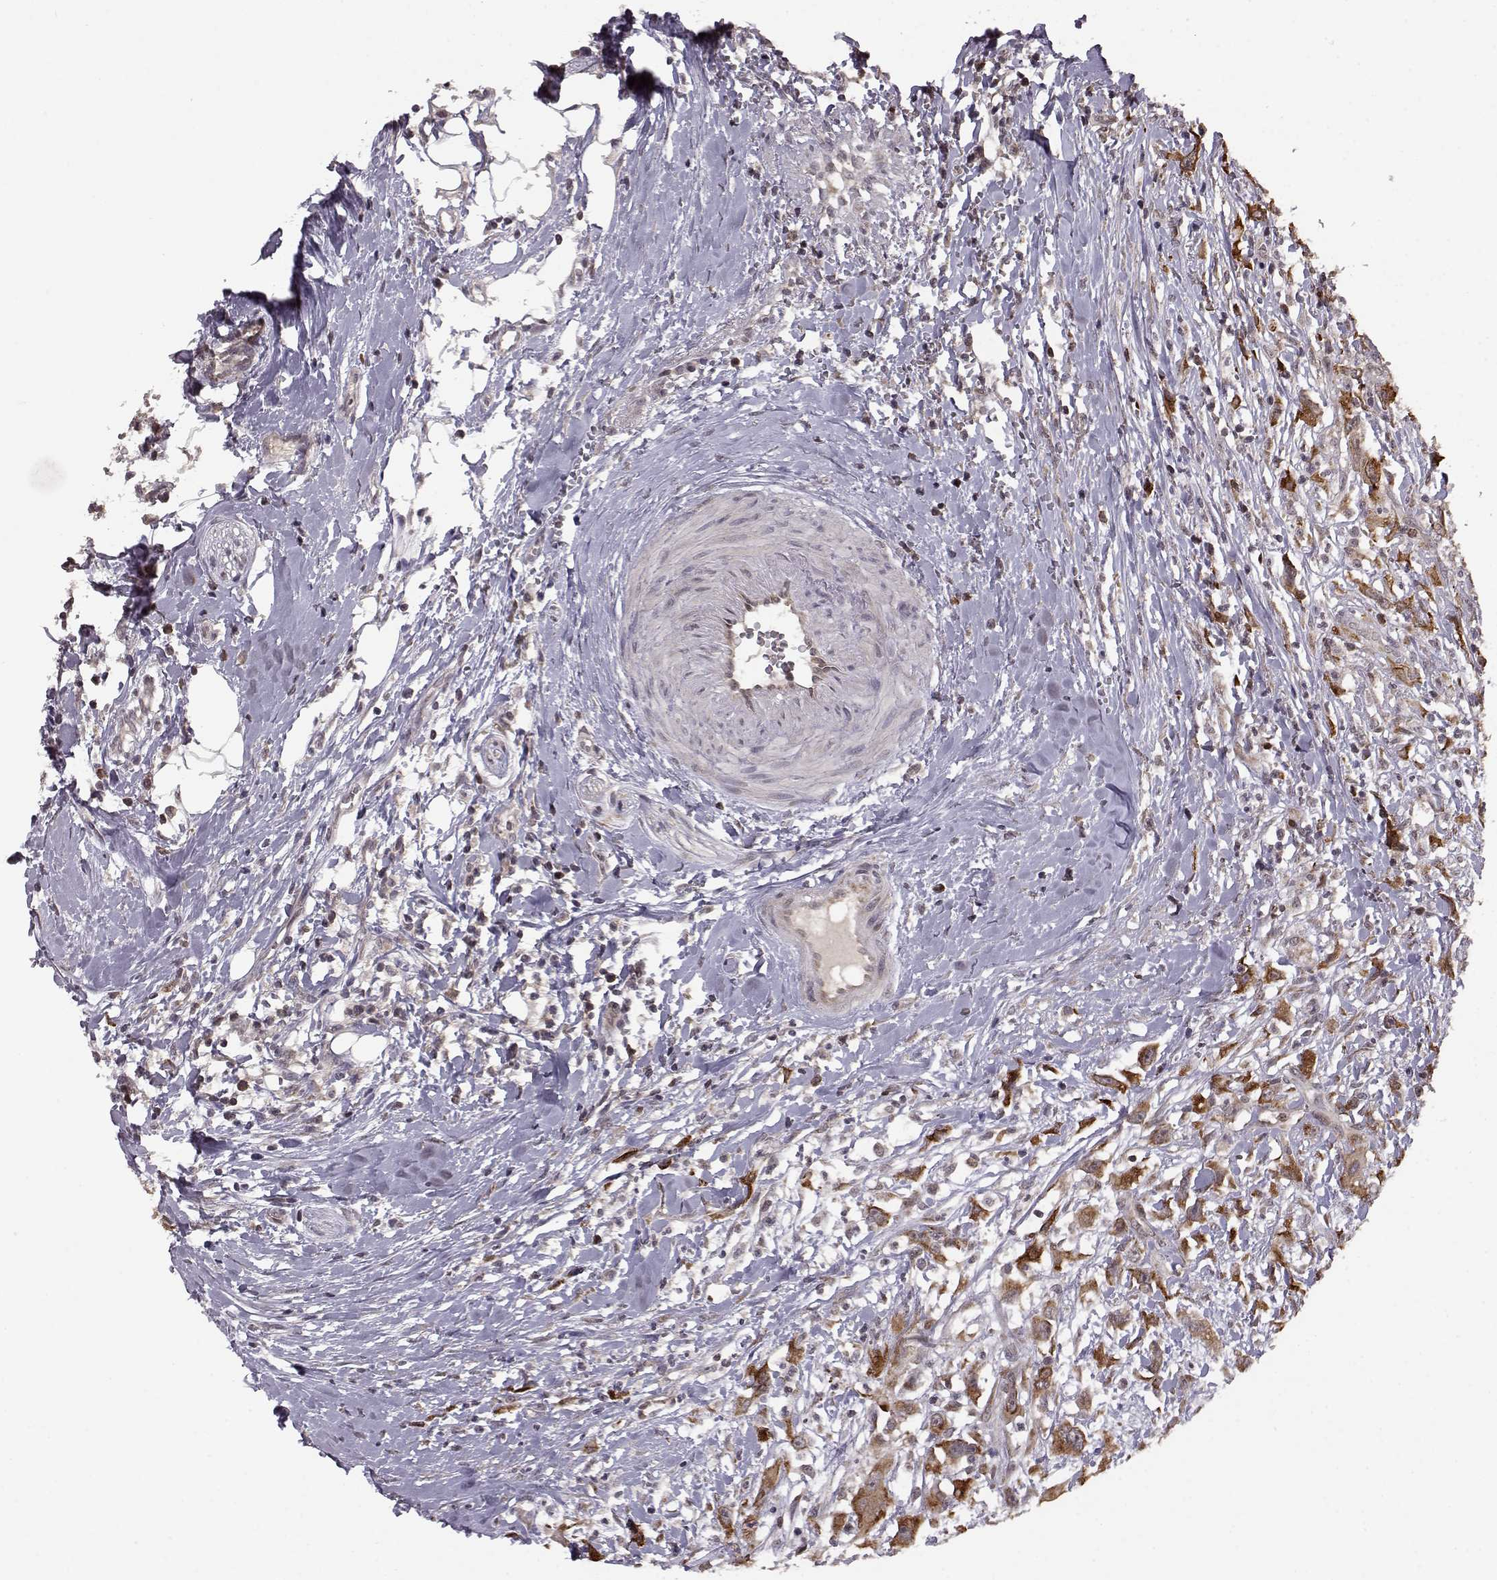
{"staining": {"intensity": "weak", "quantity": "25%-75%", "location": "cytoplasmic/membranous"}, "tissue": "head and neck cancer", "cell_type": "Tumor cells", "image_type": "cancer", "snomed": [{"axis": "morphology", "description": "Squamous cell carcinoma, NOS"}, {"axis": "morphology", "description": "Squamous cell carcinoma, metastatic, NOS"}, {"axis": "topography", "description": "Oral tissue"}, {"axis": "topography", "description": "Head-Neck"}], "caption": "Tumor cells show low levels of weak cytoplasmic/membranous staining in about 25%-75% of cells in human metastatic squamous cell carcinoma (head and neck).", "gene": "ELOVL5", "patient": {"sex": "female", "age": 85}}